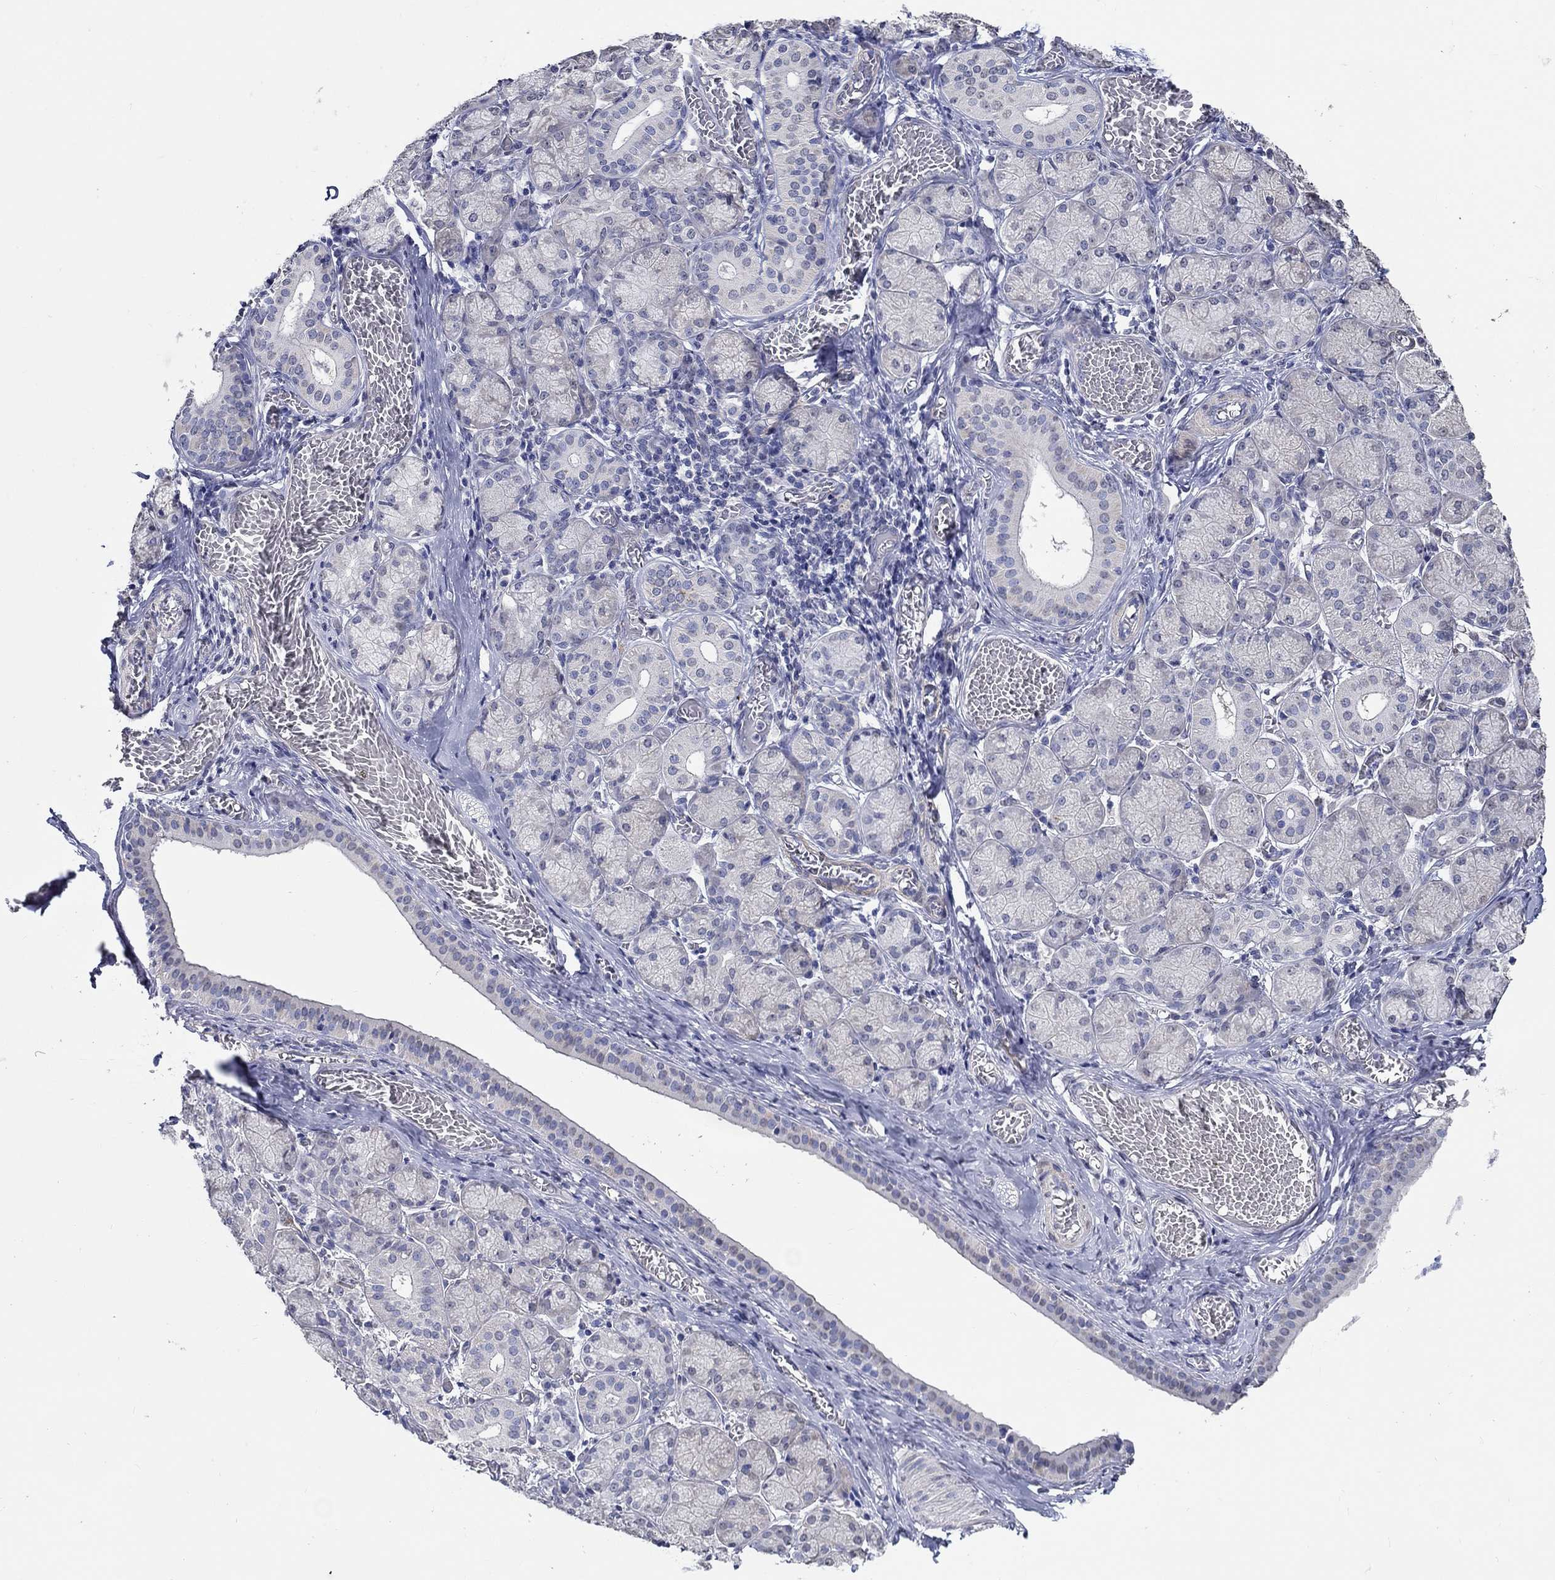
{"staining": {"intensity": "negative", "quantity": "none", "location": "none"}, "tissue": "salivary gland", "cell_type": "Glandular cells", "image_type": "normal", "snomed": [{"axis": "morphology", "description": "Normal tissue, NOS"}, {"axis": "topography", "description": "Salivary gland"}, {"axis": "topography", "description": "Peripheral nerve tissue"}], "caption": "Salivary gland stained for a protein using immunohistochemistry exhibits no positivity glandular cells.", "gene": "PDE1B", "patient": {"sex": "female", "age": 24}}